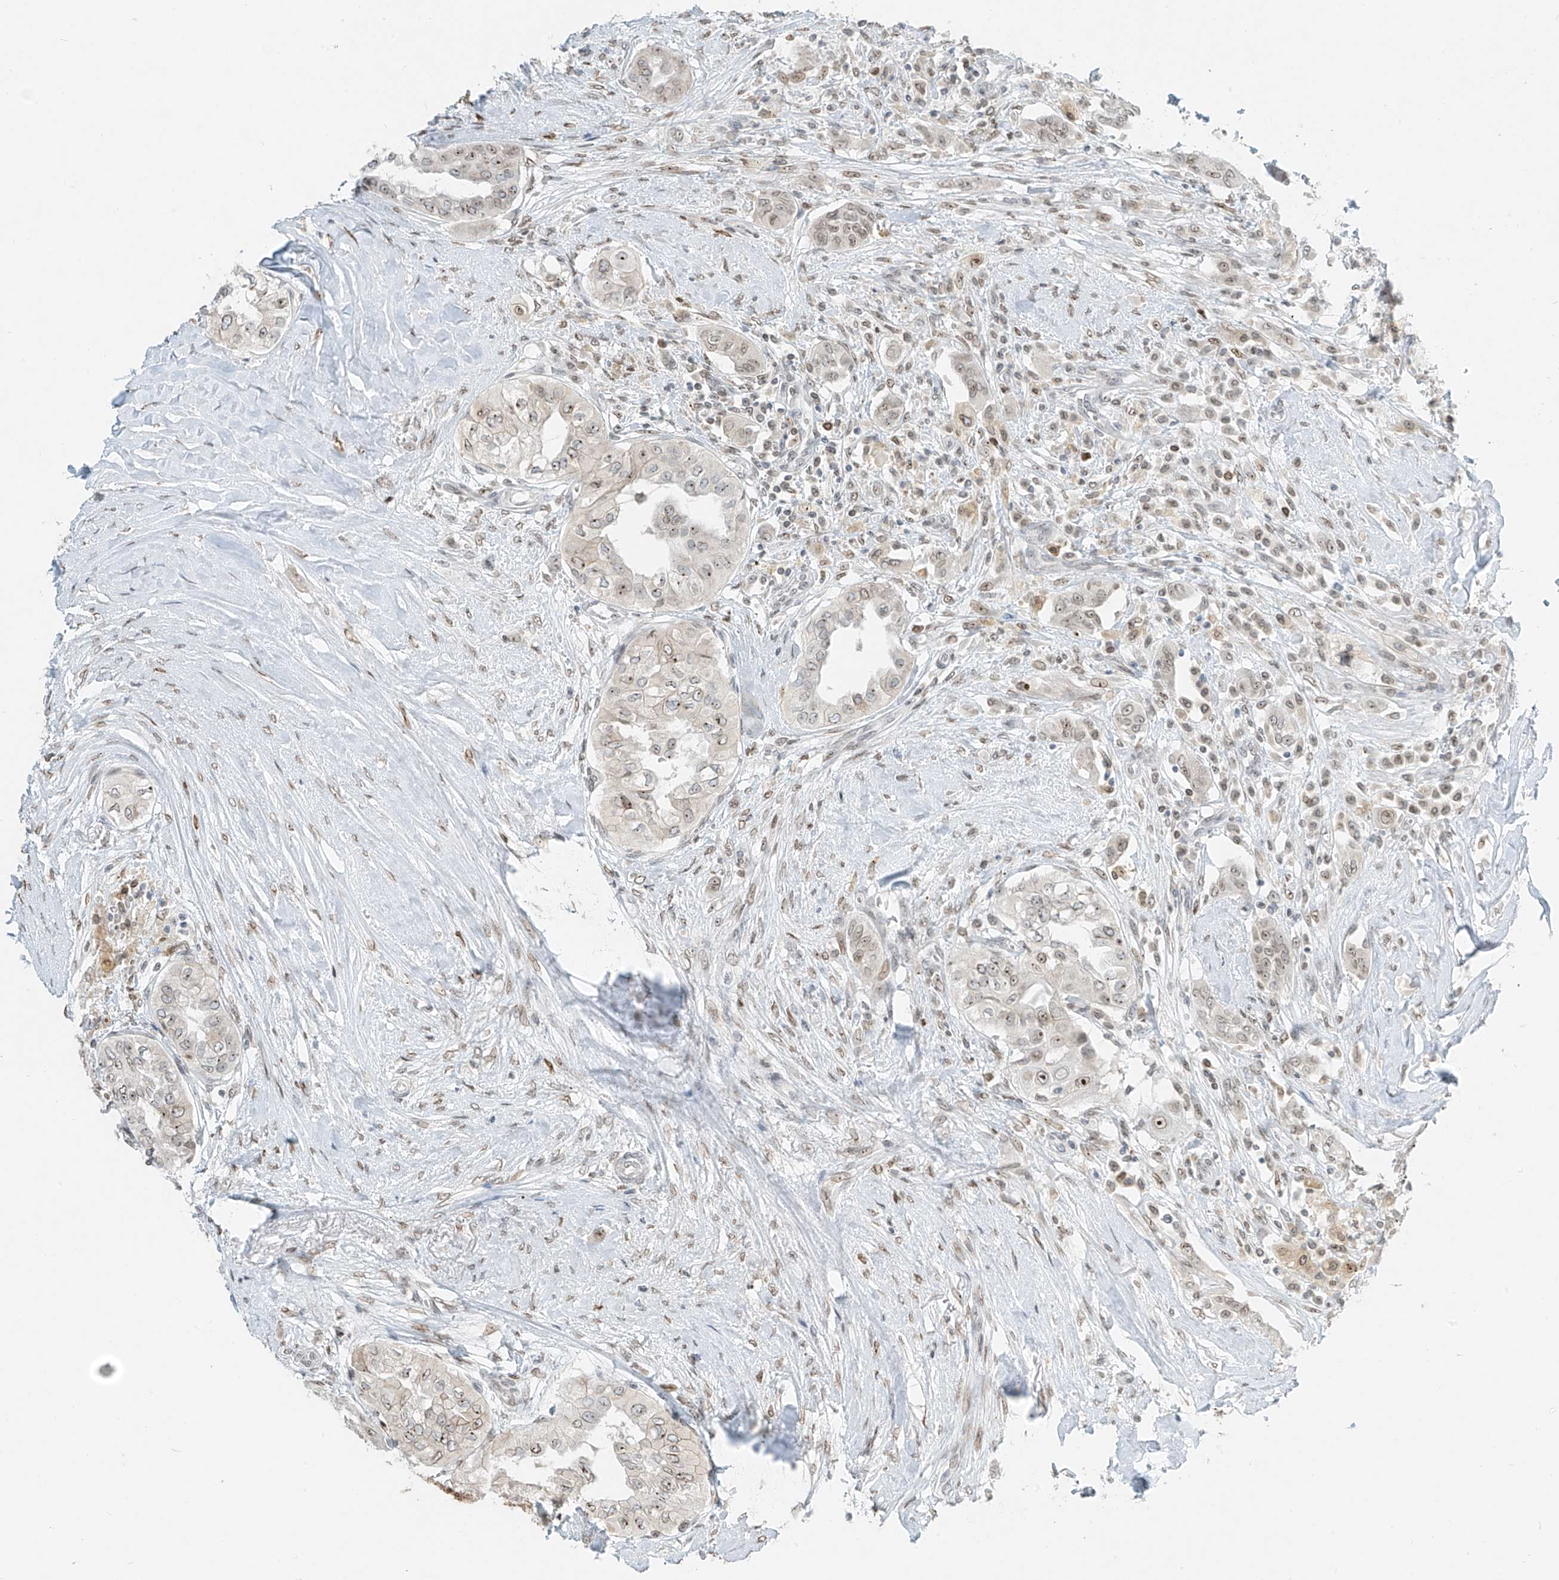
{"staining": {"intensity": "moderate", "quantity": "25%-75%", "location": "cytoplasmic/membranous,nuclear"}, "tissue": "thyroid cancer", "cell_type": "Tumor cells", "image_type": "cancer", "snomed": [{"axis": "morphology", "description": "Papillary adenocarcinoma, NOS"}, {"axis": "topography", "description": "Thyroid gland"}], "caption": "A photomicrograph showing moderate cytoplasmic/membranous and nuclear positivity in approximately 25%-75% of tumor cells in thyroid papillary adenocarcinoma, as visualized by brown immunohistochemical staining.", "gene": "SAMD15", "patient": {"sex": "female", "age": 59}}